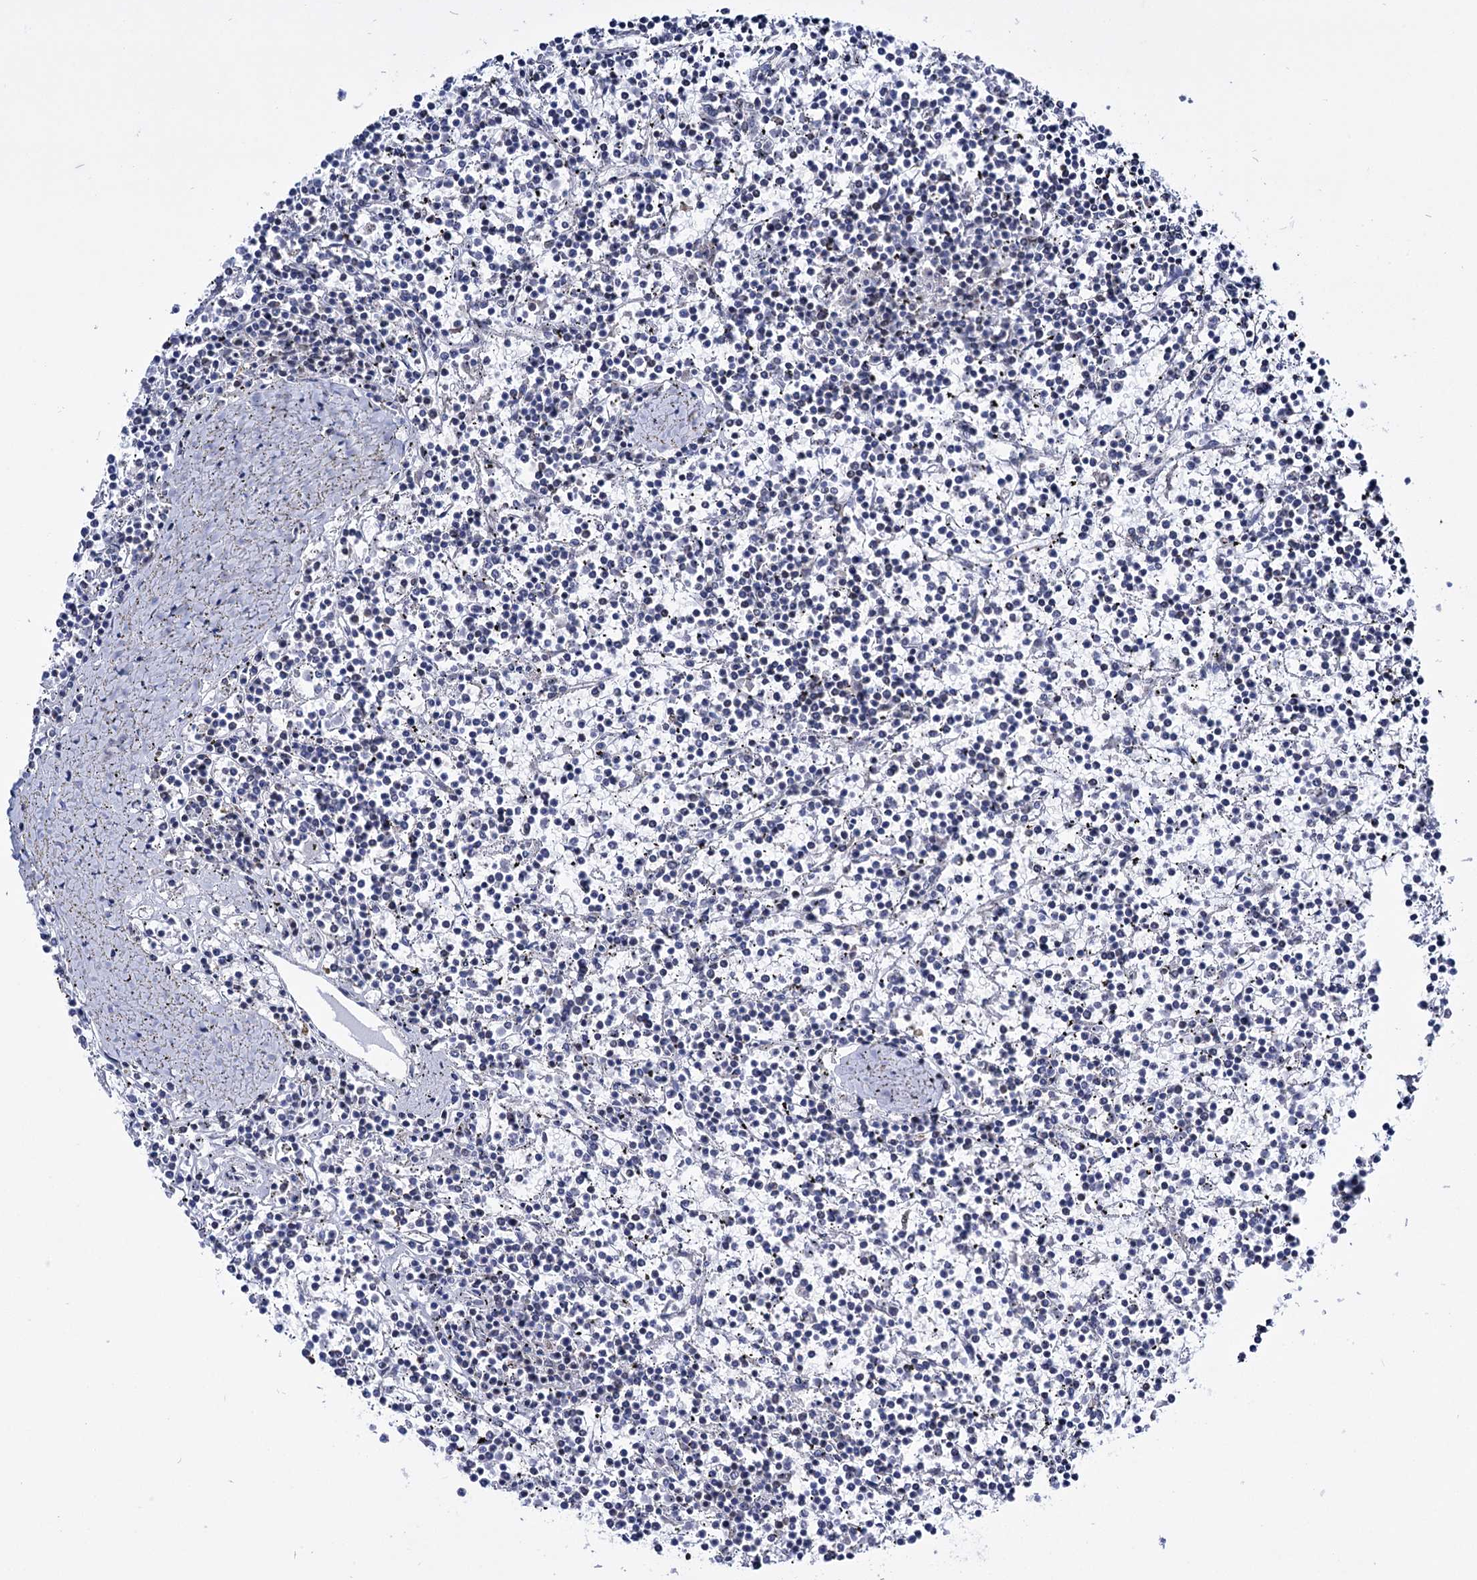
{"staining": {"intensity": "negative", "quantity": "none", "location": "none"}, "tissue": "lymphoma", "cell_type": "Tumor cells", "image_type": "cancer", "snomed": [{"axis": "morphology", "description": "Malignant lymphoma, non-Hodgkin's type, Low grade"}, {"axis": "topography", "description": "Spleen"}], "caption": "Tumor cells show no significant protein positivity in low-grade malignant lymphoma, non-Hodgkin's type. The staining is performed using DAB (3,3'-diaminobenzidine) brown chromogen with nuclei counter-stained in using hematoxylin.", "gene": "ABHD10", "patient": {"sex": "female", "age": 19}}